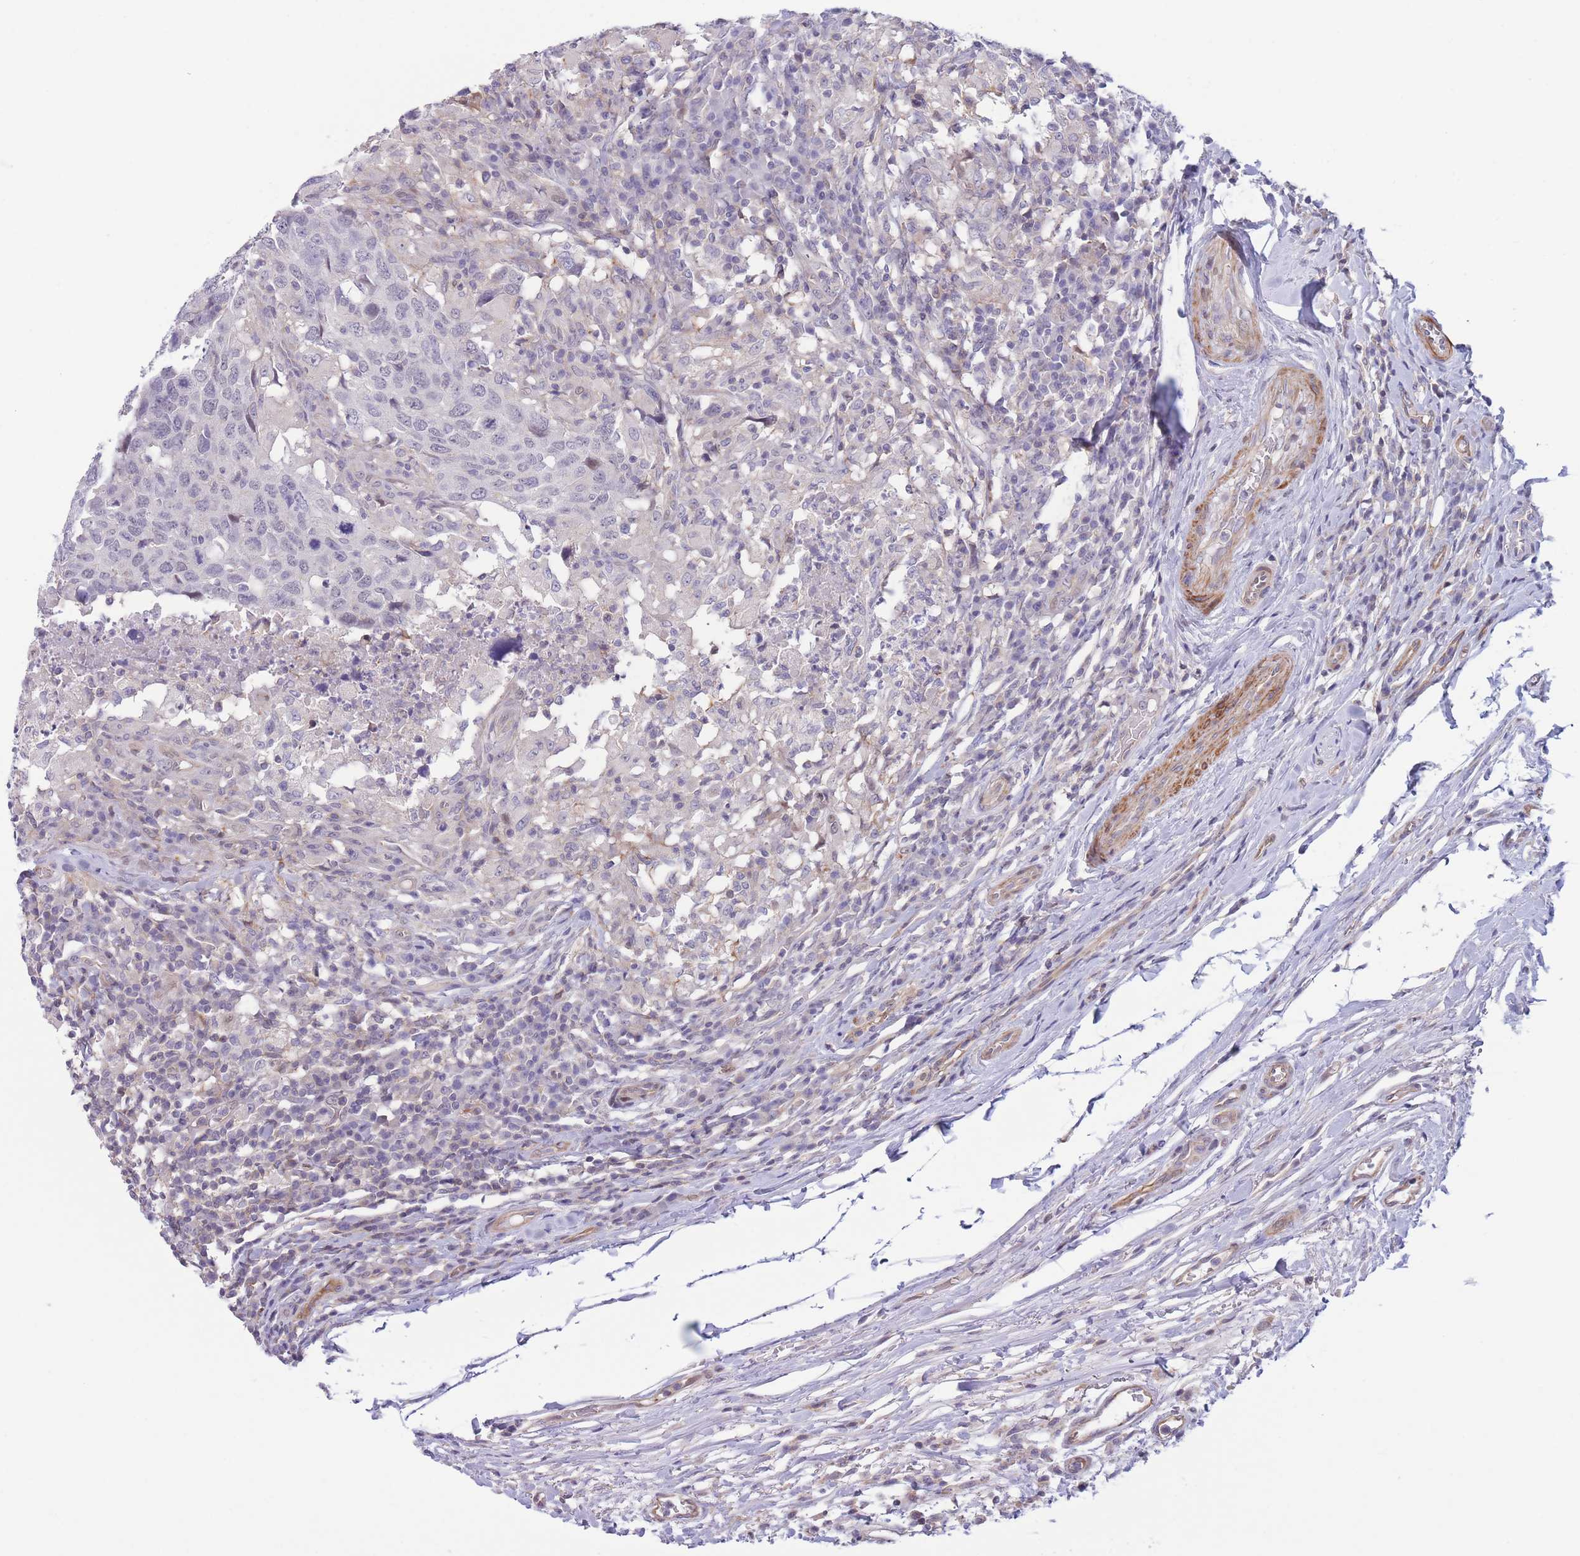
{"staining": {"intensity": "negative", "quantity": "none", "location": "none"}, "tissue": "head and neck cancer", "cell_type": "Tumor cells", "image_type": "cancer", "snomed": [{"axis": "morphology", "description": "Normal tissue, NOS"}, {"axis": "morphology", "description": "Squamous cell carcinoma, NOS"}, {"axis": "topography", "description": "Skeletal muscle"}, {"axis": "topography", "description": "Vascular tissue"}, {"axis": "topography", "description": "Peripheral nerve tissue"}, {"axis": "topography", "description": "Head-Neck"}], "caption": "High power microscopy photomicrograph of an immunohistochemistry photomicrograph of head and neck cancer, revealing no significant positivity in tumor cells. (Immunohistochemistry, brightfield microscopy, high magnification).", "gene": "C9orf152", "patient": {"sex": "male", "age": 66}}